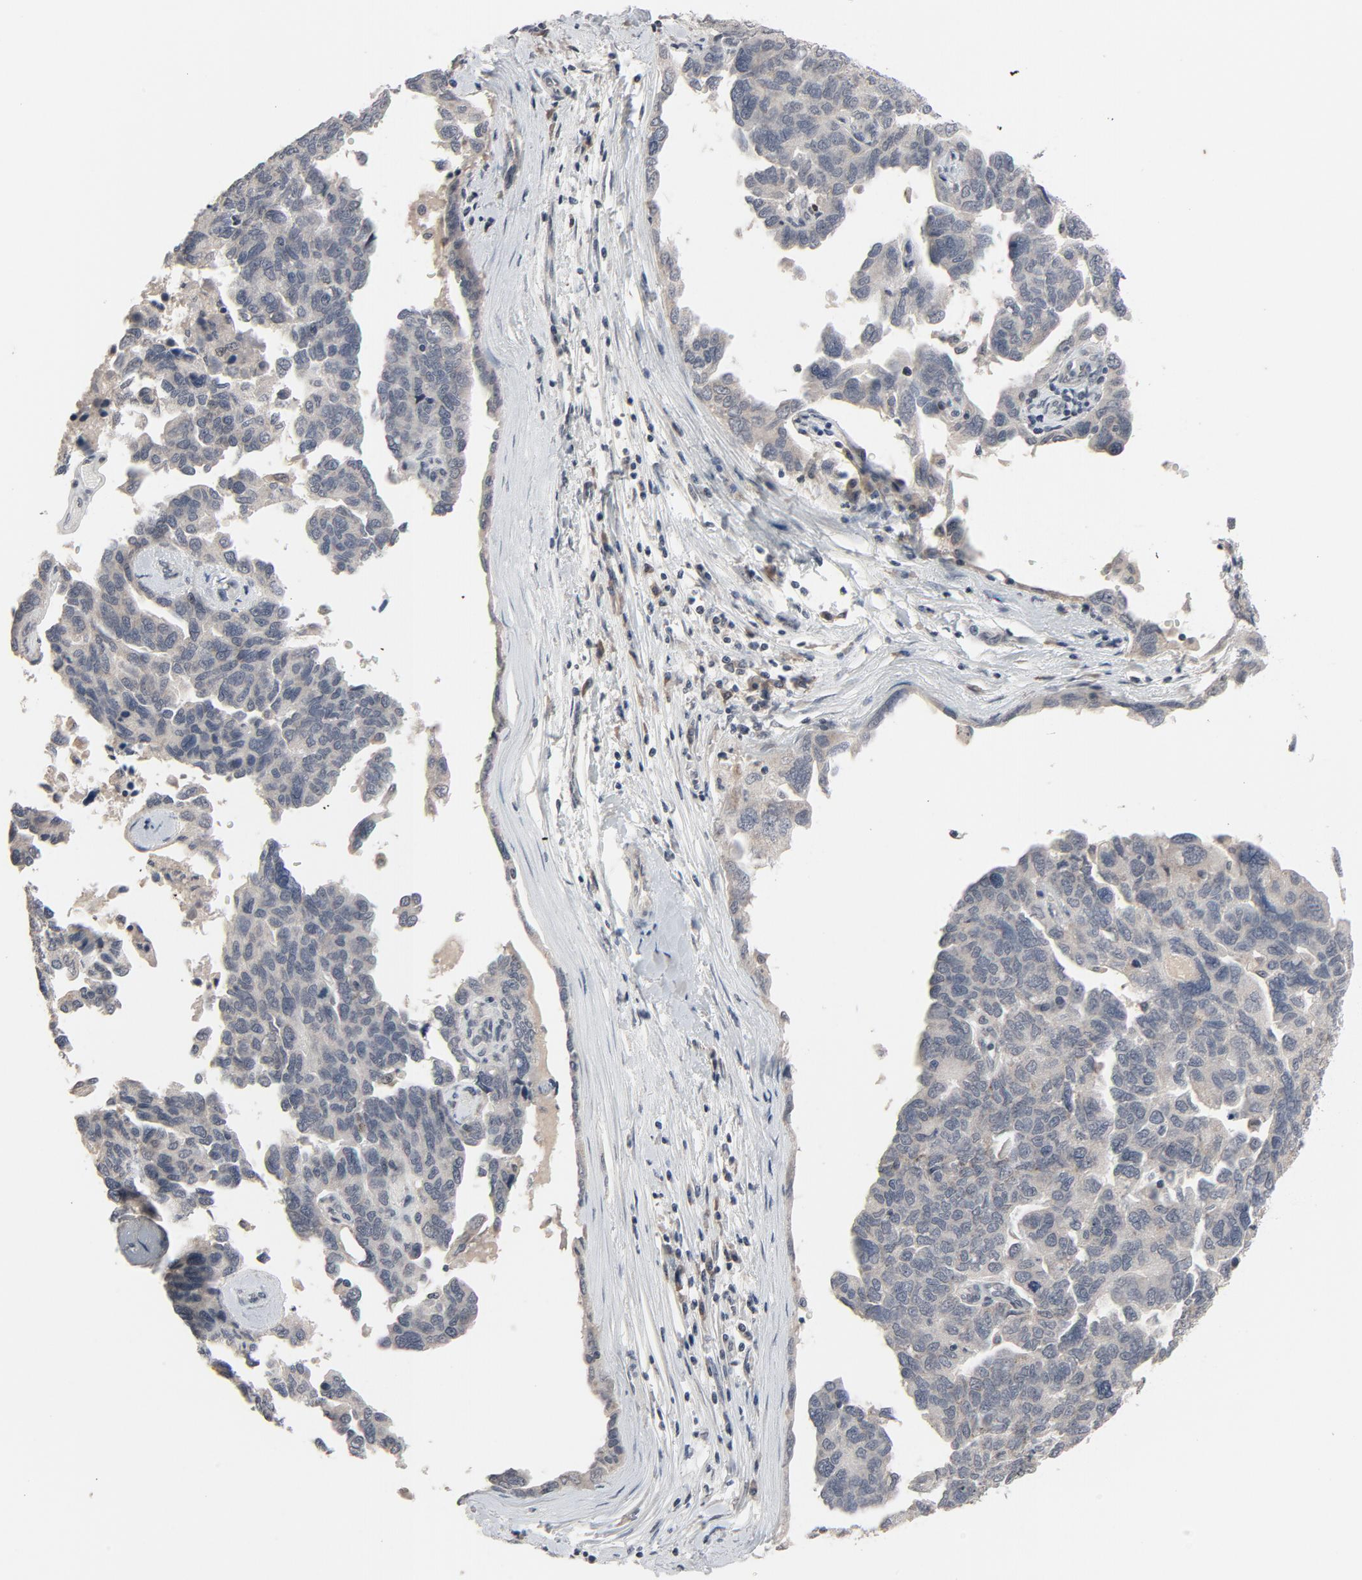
{"staining": {"intensity": "weak", "quantity": ">75%", "location": "cytoplasmic/membranous"}, "tissue": "ovarian cancer", "cell_type": "Tumor cells", "image_type": "cancer", "snomed": [{"axis": "morphology", "description": "Cystadenocarcinoma, serous, NOS"}, {"axis": "topography", "description": "Ovary"}], "caption": "Immunohistochemical staining of serous cystadenocarcinoma (ovarian) reveals weak cytoplasmic/membranous protein positivity in about >75% of tumor cells.", "gene": "MT3", "patient": {"sex": "female", "age": 64}}